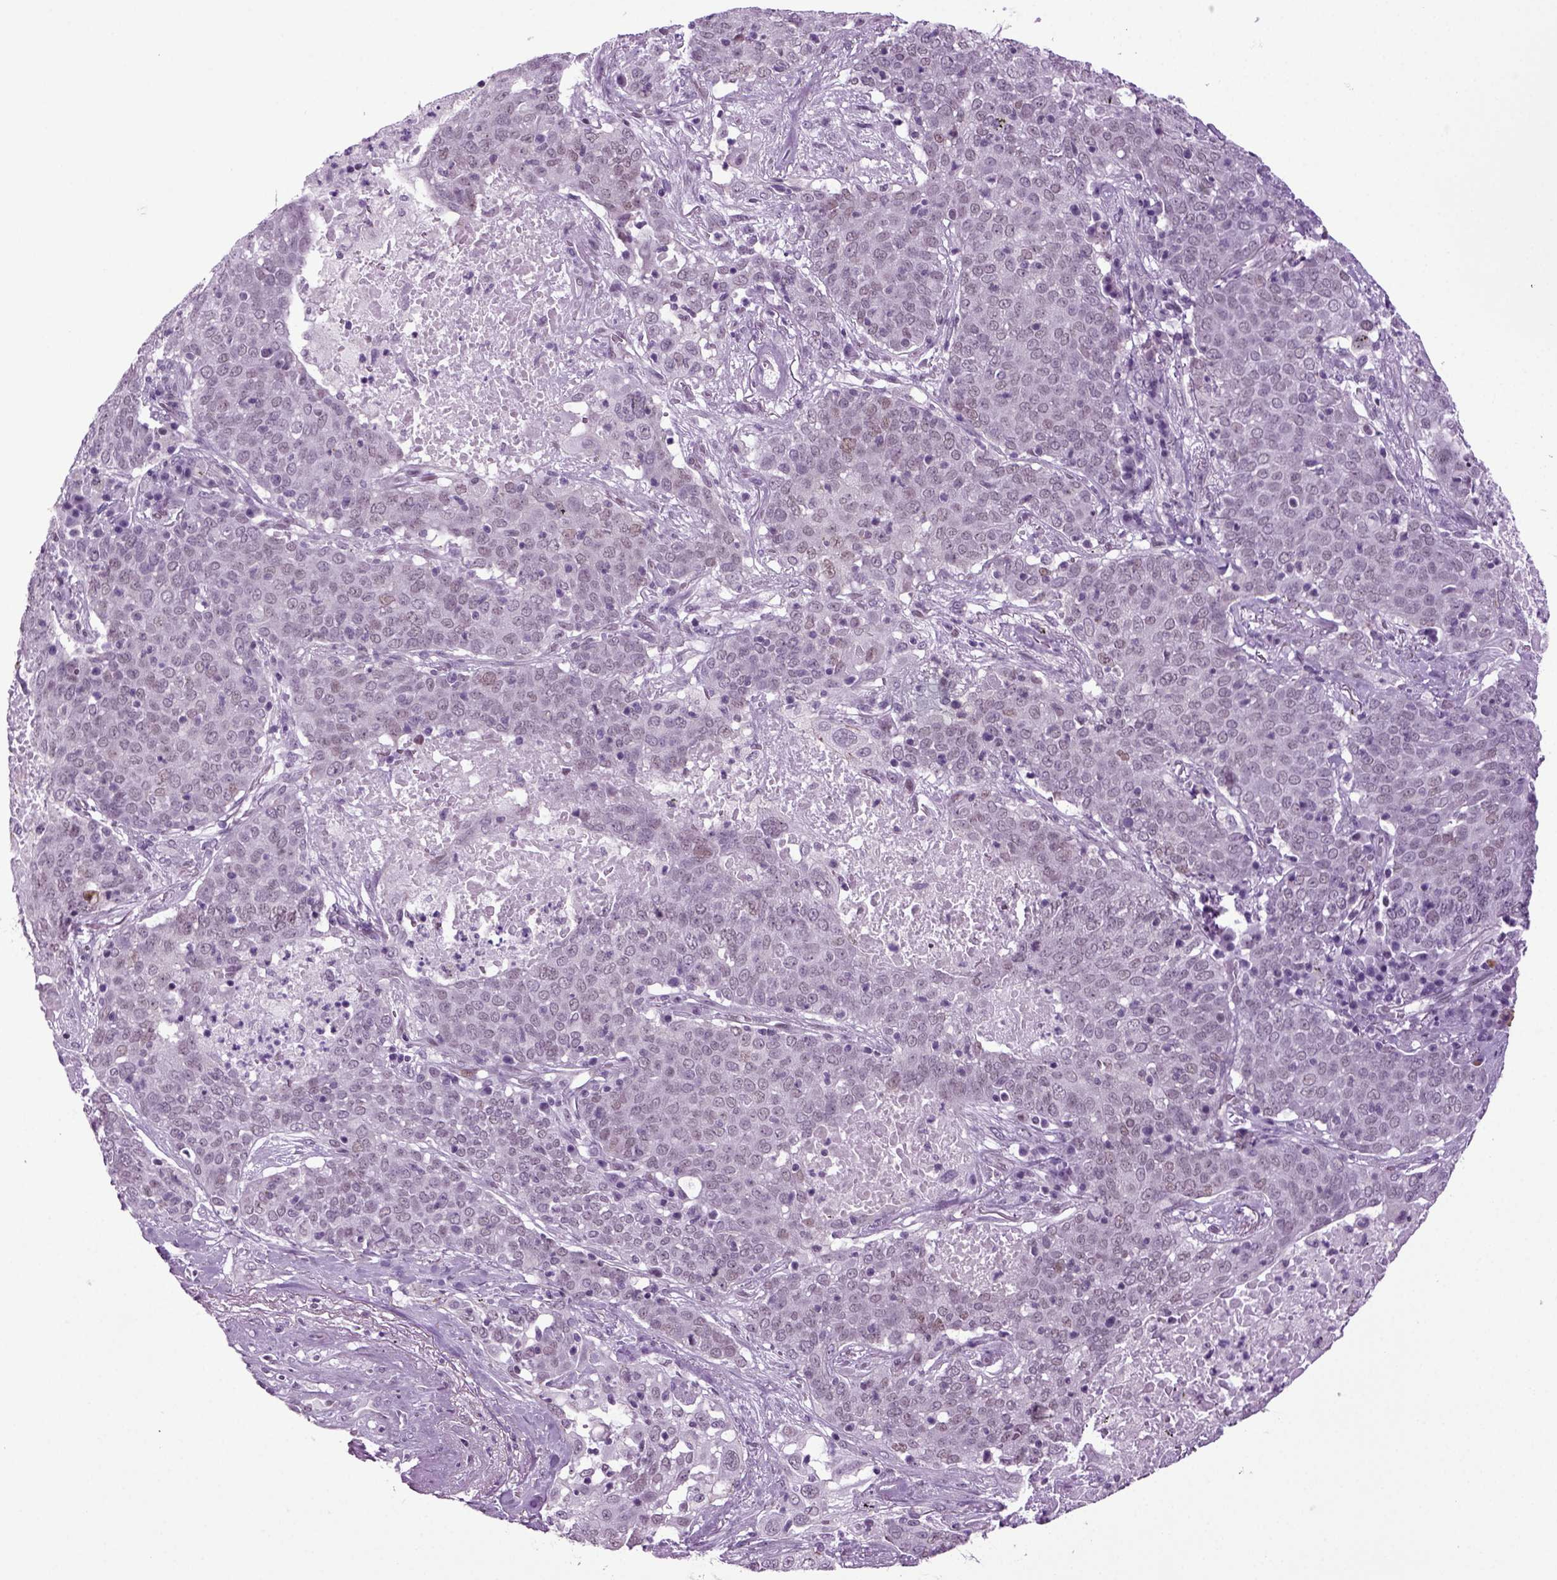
{"staining": {"intensity": "negative", "quantity": "none", "location": "none"}, "tissue": "lung cancer", "cell_type": "Tumor cells", "image_type": "cancer", "snomed": [{"axis": "morphology", "description": "Squamous cell carcinoma, NOS"}, {"axis": "topography", "description": "Lung"}], "caption": "Tumor cells show no significant staining in lung cancer (squamous cell carcinoma).", "gene": "RFX3", "patient": {"sex": "male", "age": 82}}